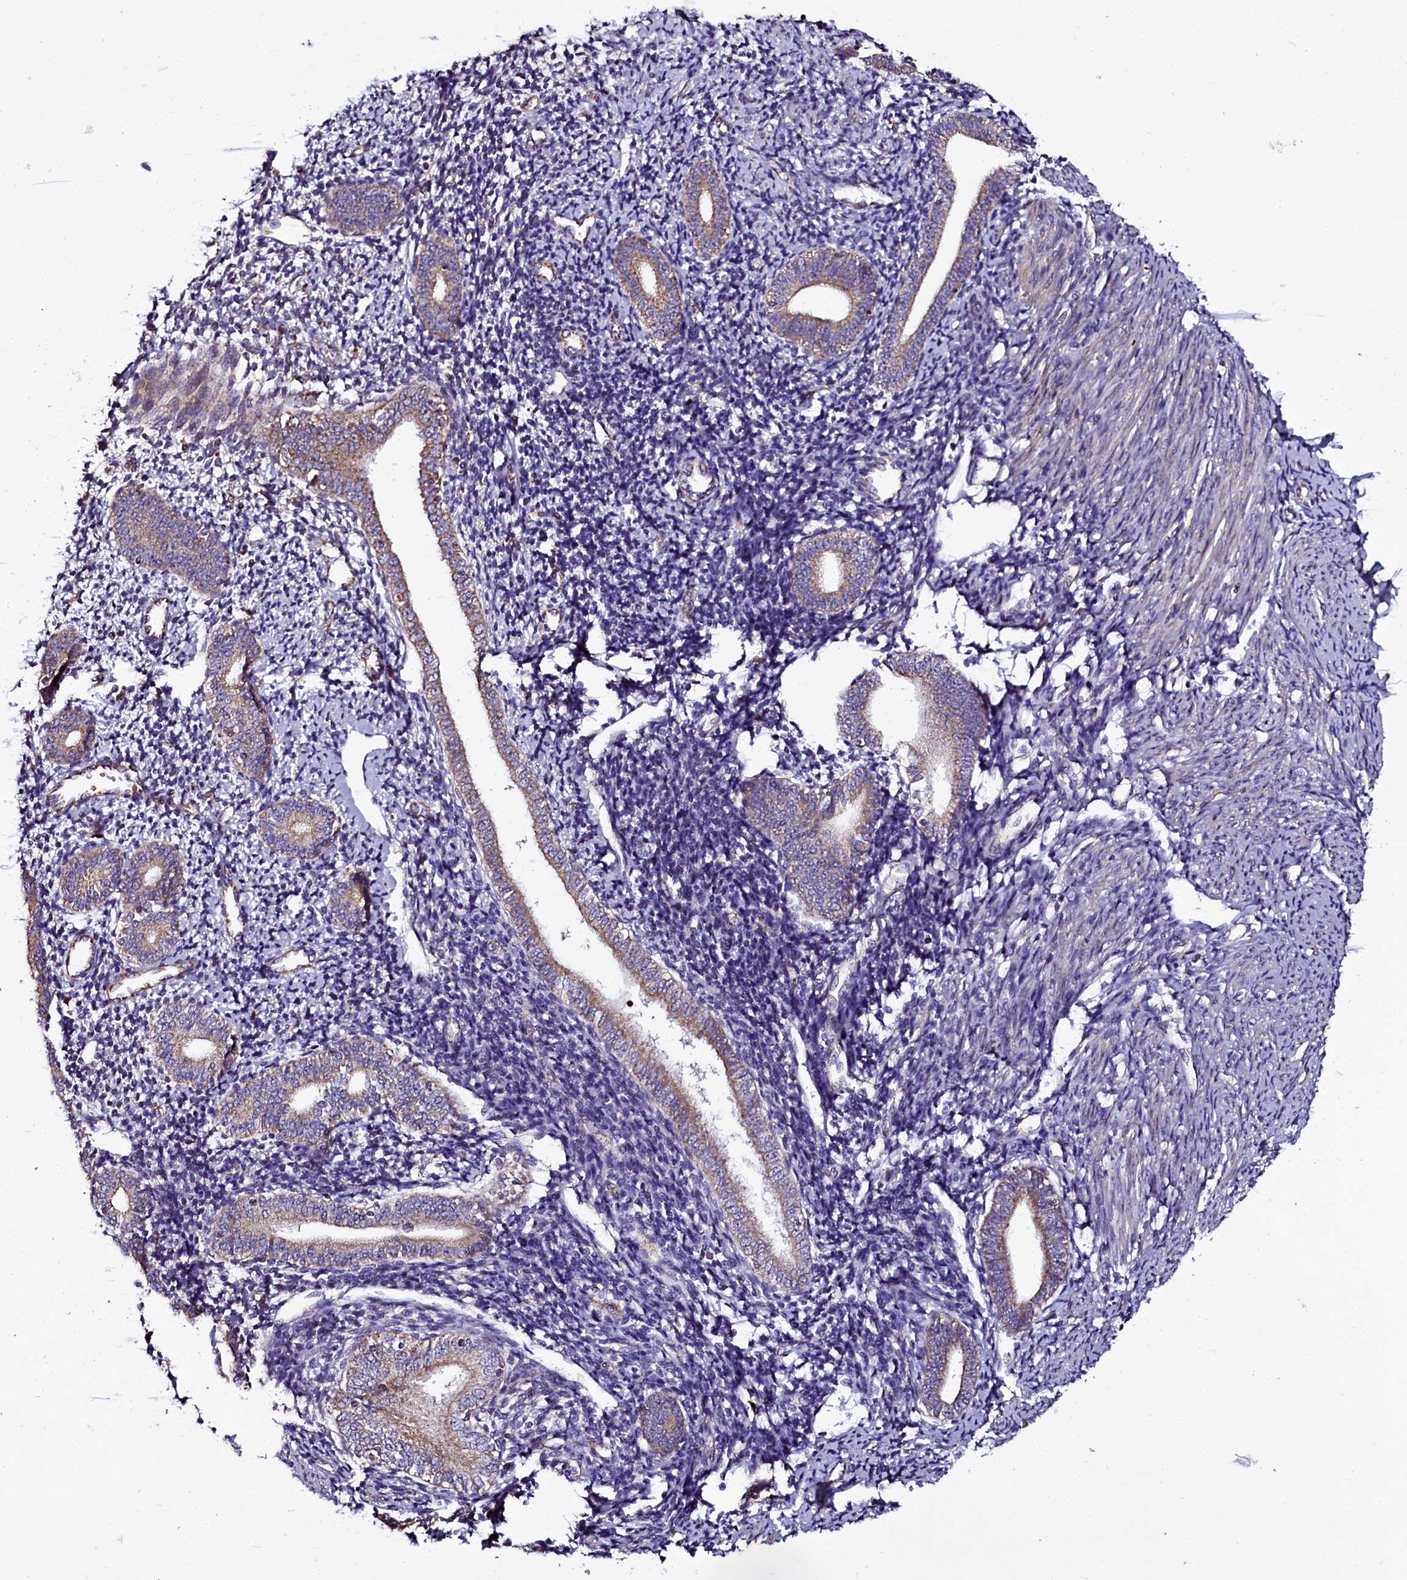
{"staining": {"intensity": "negative", "quantity": "none", "location": "none"}, "tissue": "endometrium", "cell_type": "Cells in endometrial stroma", "image_type": "normal", "snomed": [{"axis": "morphology", "description": "Normal tissue, NOS"}, {"axis": "topography", "description": "Endometrium"}], "caption": "The immunohistochemistry histopathology image has no significant expression in cells in endometrial stroma of endometrium. Nuclei are stained in blue.", "gene": "NAA80", "patient": {"sex": "female", "age": 56}}